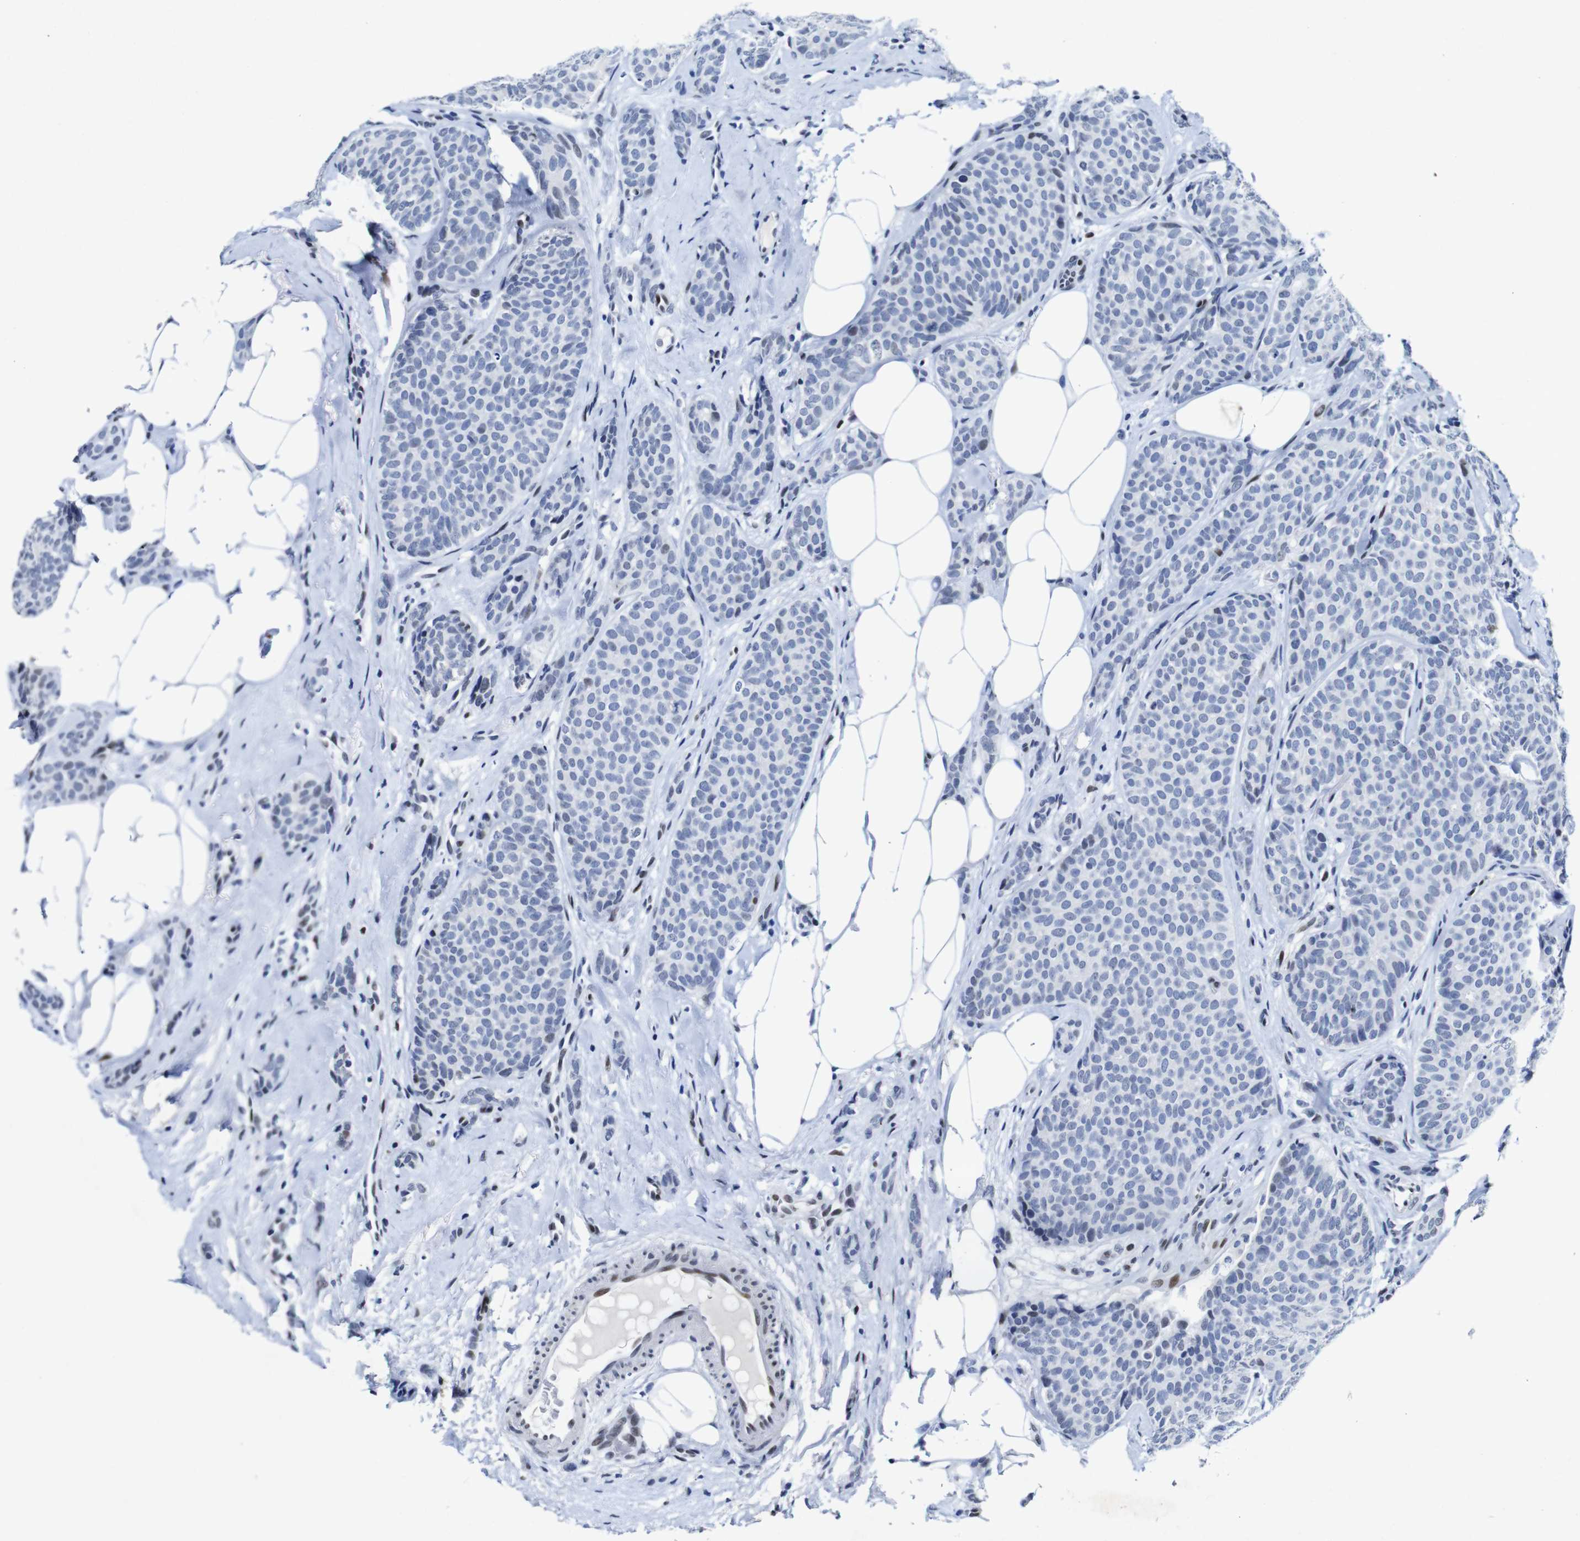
{"staining": {"intensity": "negative", "quantity": "none", "location": "none"}, "tissue": "breast cancer", "cell_type": "Tumor cells", "image_type": "cancer", "snomed": [{"axis": "morphology", "description": "Lobular carcinoma"}, {"axis": "topography", "description": "Skin"}, {"axis": "topography", "description": "Breast"}], "caption": "A high-resolution image shows immunohistochemistry (IHC) staining of breast cancer, which shows no significant expression in tumor cells.", "gene": "FOSL2", "patient": {"sex": "female", "age": 46}}